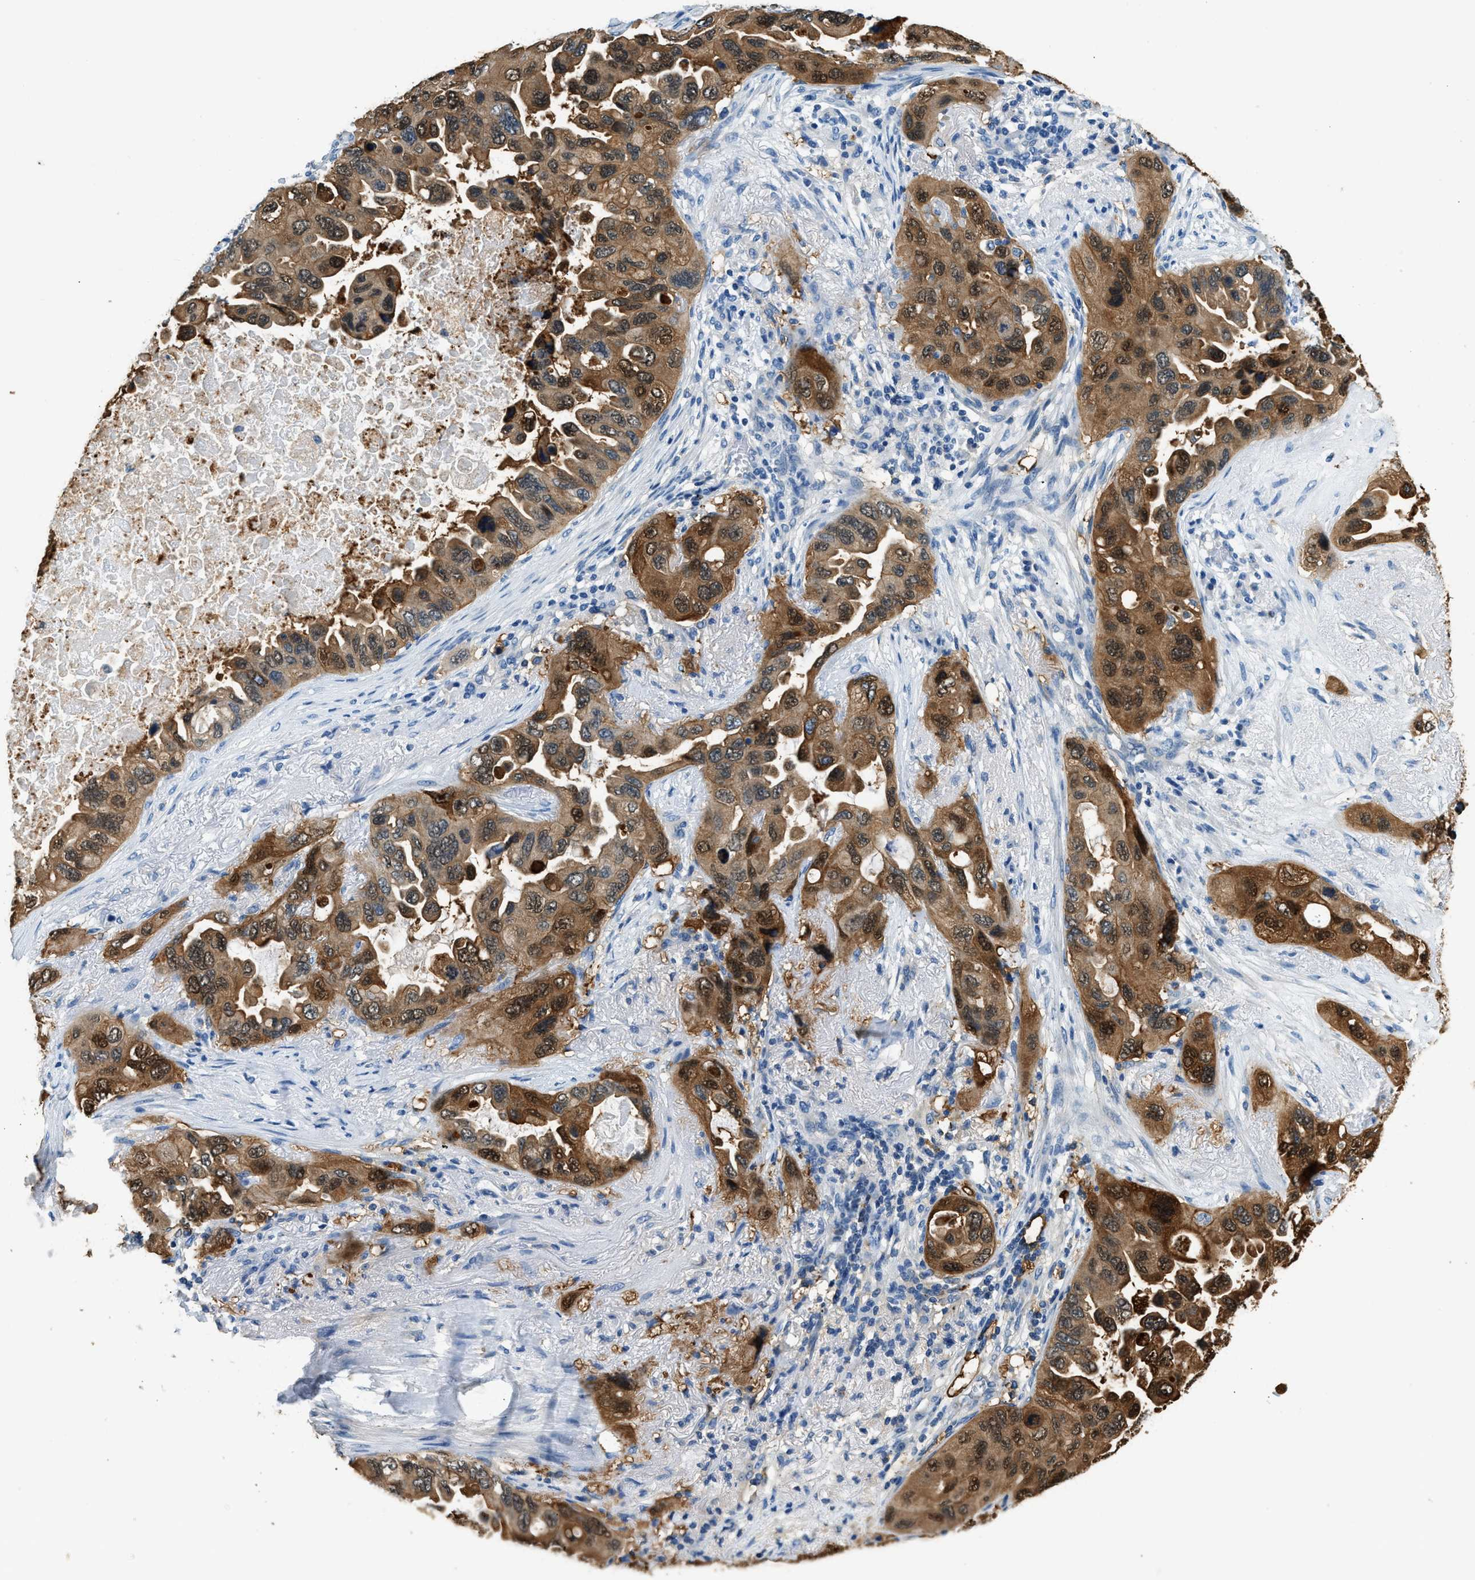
{"staining": {"intensity": "moderate", "quantity": ">75%", "location": "cytoplasmic/membranous,nuclear"}, "tissue": "lung cancer", "cell_type": "Tumor cells", "image_type": "cancer", "snomed": [{"axis": "morphology", "description": "Squamous cell carcinoma, NOS"}, {"axis": "topography", "description": "Lung"}], "caption": "Lung cancer stained with a brown dye shows moderate cytoplasmic/membranous and nuclear positive expression in approximately >75% of tumor cells.", "gene": "ANXA3", "patient": {"sex": "female", "age": 73}}